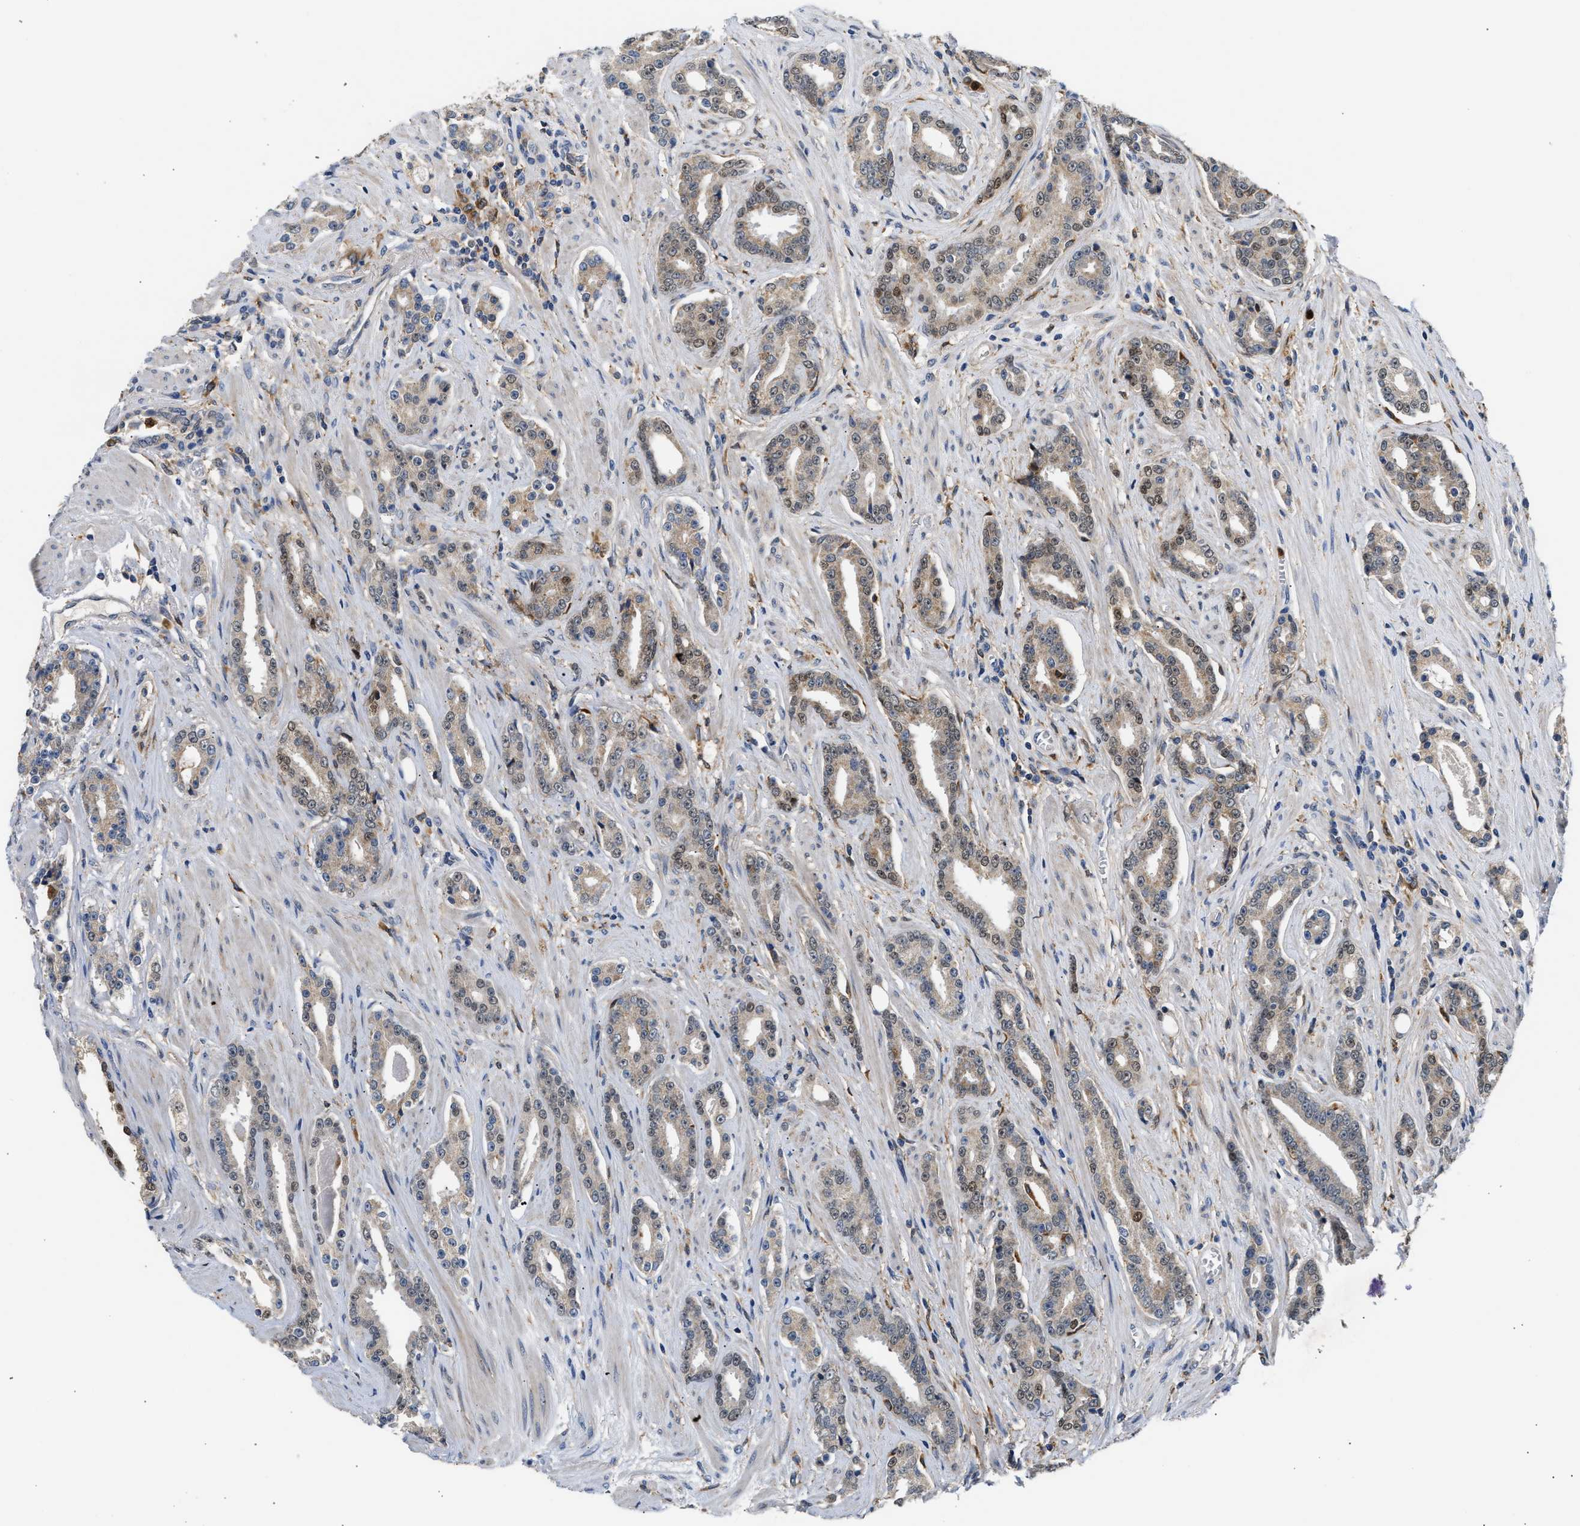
{"staining": {"intensity": "weak", "quantity": ">75%", "location": "cytoplasmic/membranous,nuclear"}, "tissue": "prostate cancer", "cell_type": "Tumor cells", "image_type": "cancer", "snomed": [{"axis": "morphology", "description": "Adenocarcinoma, High grade"}, {"axis": "topography", "description": "Prostate"}], "caption": "IHC of human adenocarcinoma (high-grade) (prostate) shows low levels of weak cytoplasmic/membranous and nuclear staining in about >75% of tumor cells. (DAB IHC with brightfield microscopy, high magnification).", "gene": "RAB31", "patient": {"sex": "male", "age": 71}}